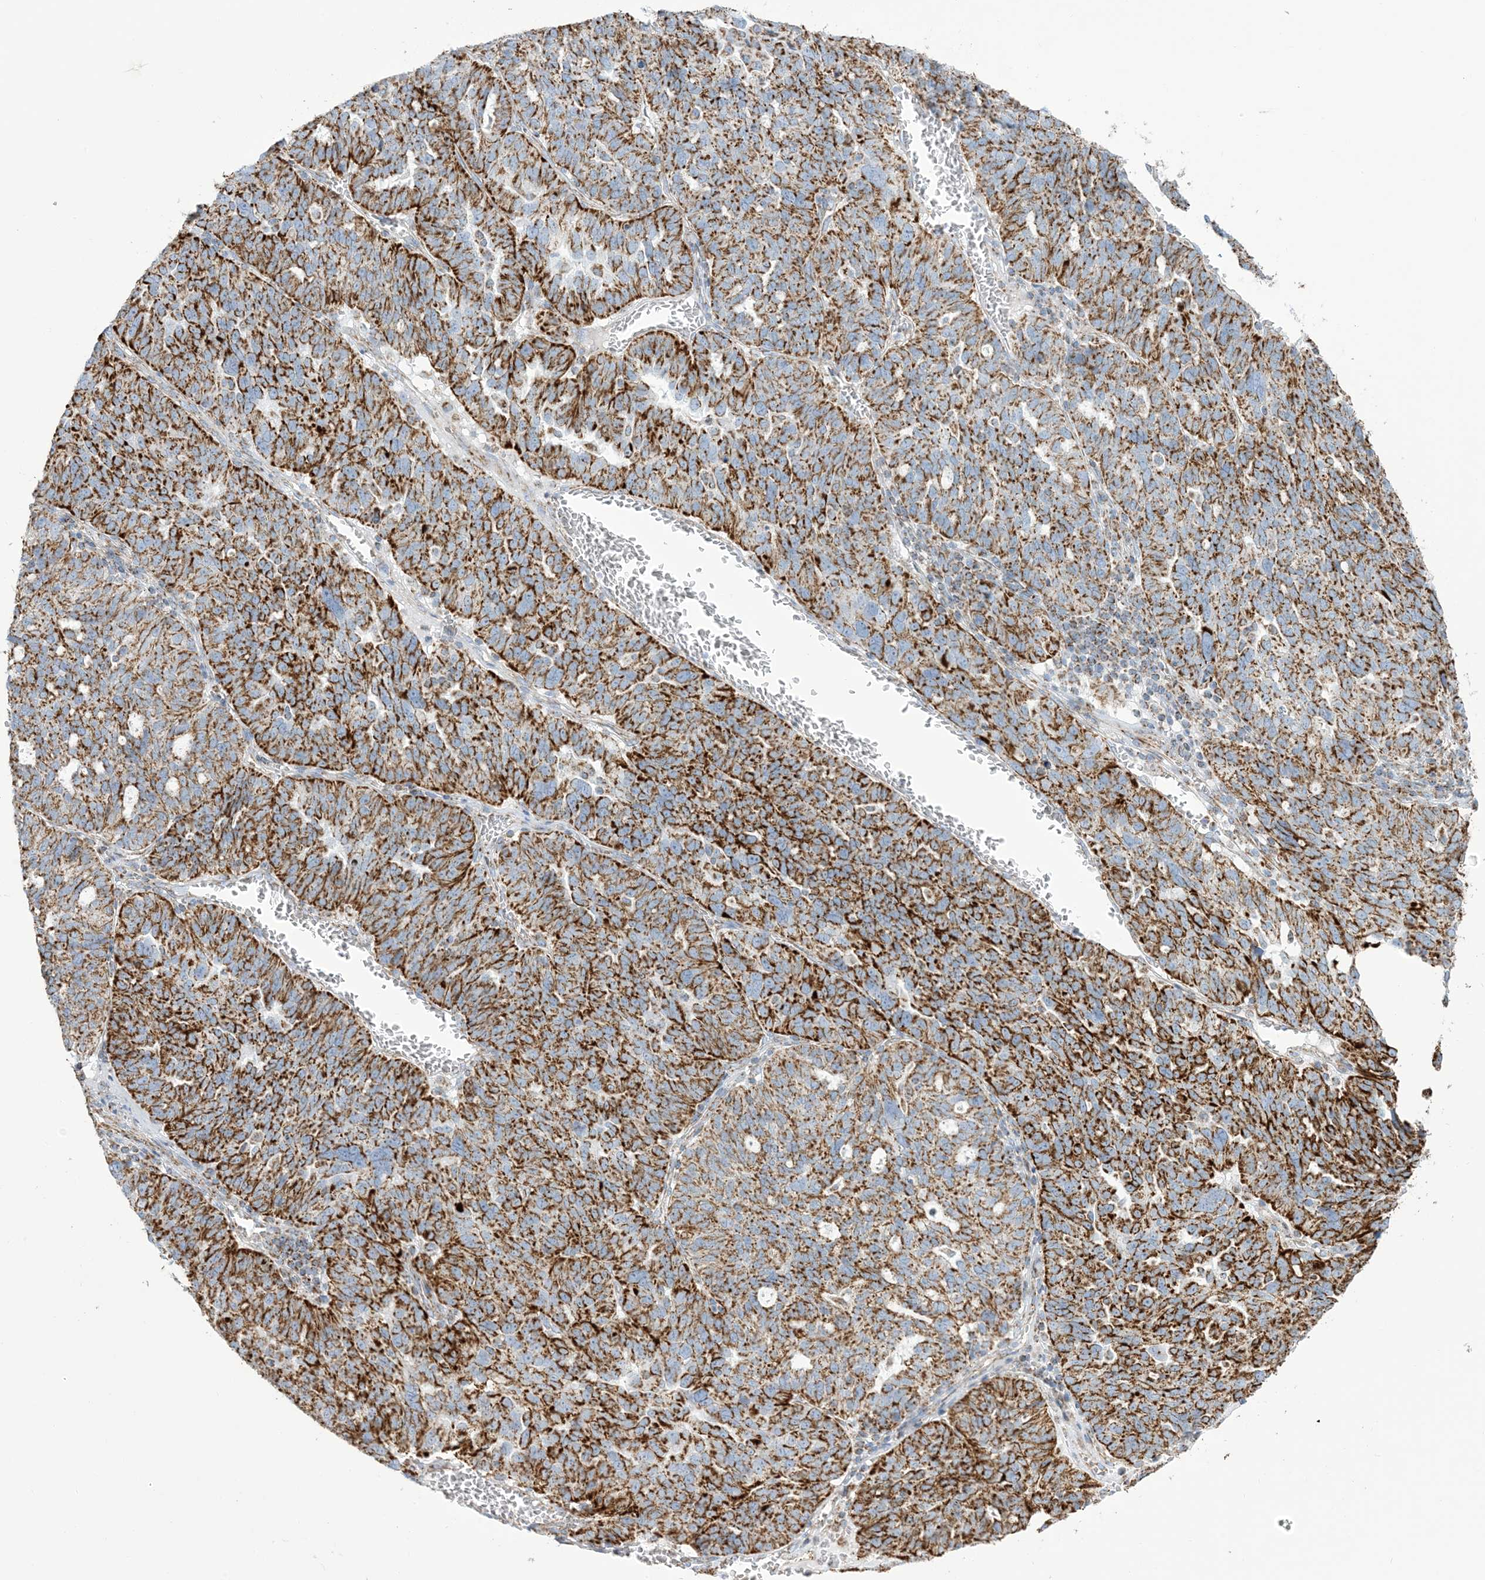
{"staining": {"intensity": "strong", "quantity": ">75%", "location": "cytoplasmic/membranous"}, "tissue": "ovarian cancer", "cell_type": "Tumor cells", "image_type": "cancer", "snomed": [{"axis": "morphology", "description": "Cystadenocarcinoma, serous, NOS"}, {"axis": "topography", "description": "Ovary"}], "caption": "High-magnification brightfield microscopy of serous cystadenocarcinoma (ovarian) stained with DAB (brown) and counterstained with hematoxylin (blue). tumor cells exhibit strong cytoplasmic/membranous expression is seen in approximately>75% of cells. (DAB (3,3'-diaminobenzidine) = brown stain, brightfield microscopy at high magnification).", "gene": "SAMM50", "patient": {"sex": "female", "age": 59}}